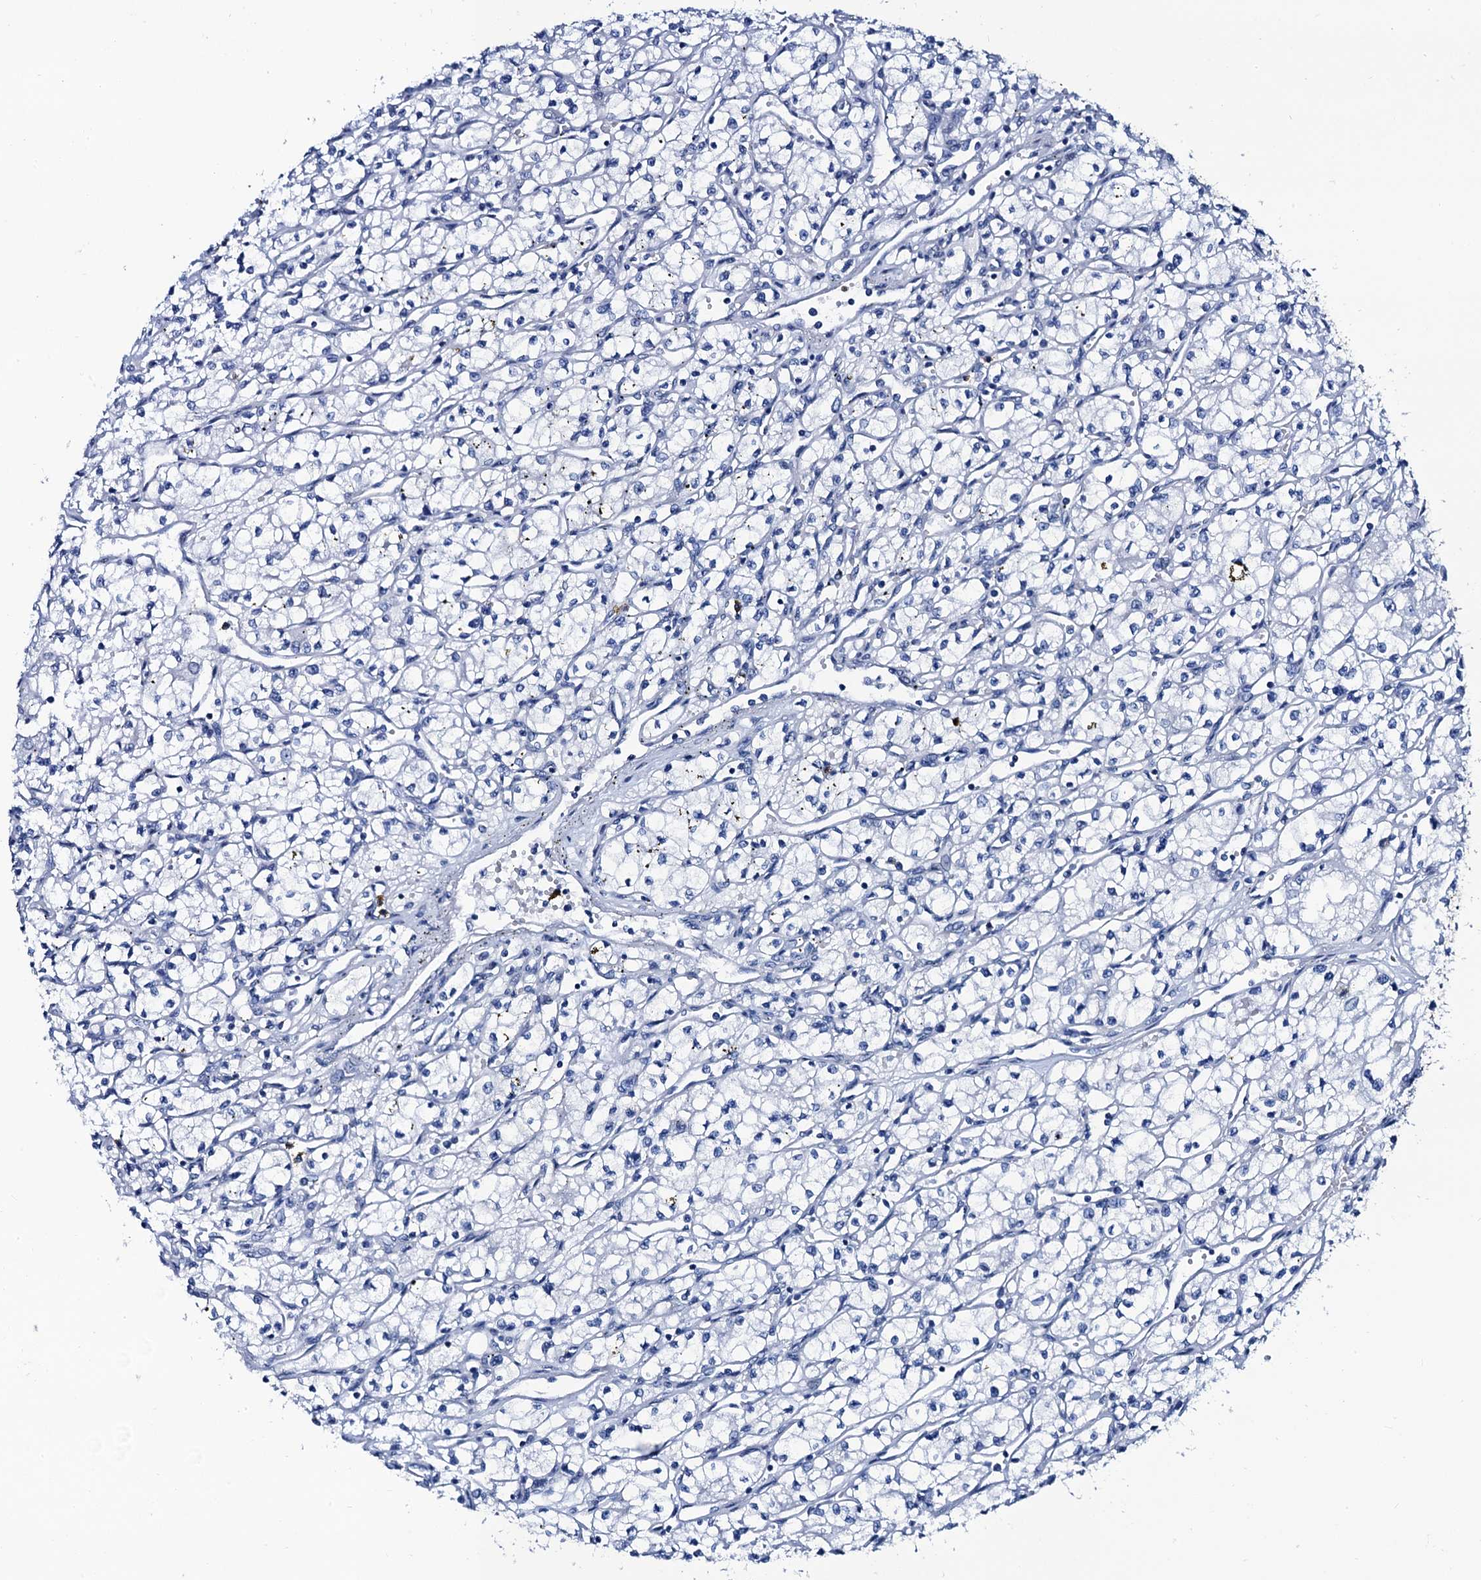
{"staining": {"intensity": "negative", "quantity": "none", "location": "none"}, "tissue": "renal cancer", "cell_type": "Tumor cells", "image_type": "cancer", "snomed": [{"axis": "morphology", "description": "Adenocarcinoma, NOS"}, {"axis": "topography", "description": "Kidney"}], "caption": "Immunohistochemistry (IHC) micrograph of renal cancer stained for a protein (brown), which shows no positivity in tumor cells.", "gene": "LYPD3", "patient": {"sex": "male", "age": 59}}